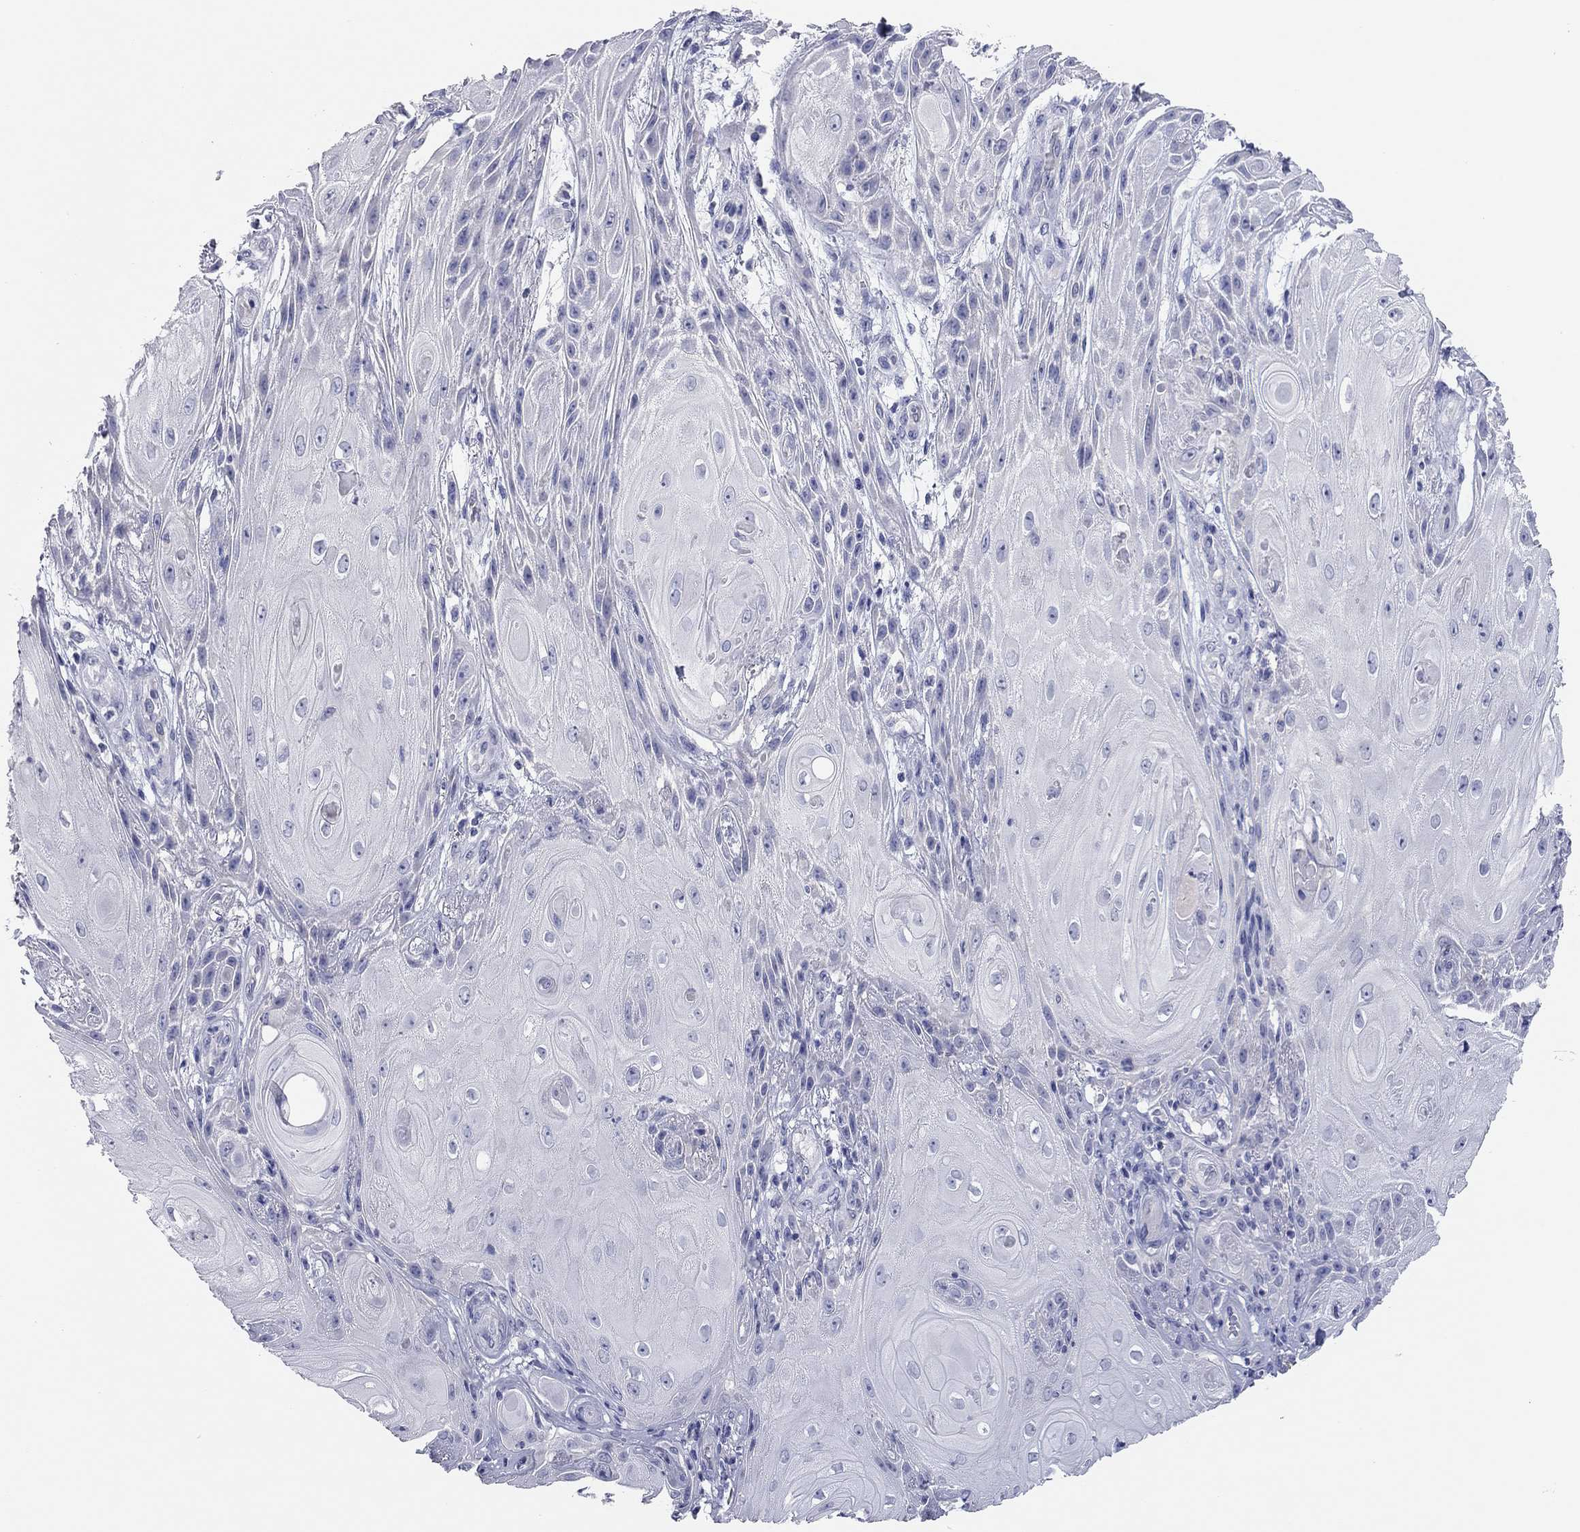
{"staining": {"intensity": "negative", "quantity": "none", "location": "none"}, "tissue": "skin cancer", "cell_type": "Tumor cells", "image_type": "cancer", "snomed": [{"axis": "morphology", "description": "Squamous cell carcinoma, NOS"}, {"axis": "topography", "description": "Skin"}], "caption": "Protein analysis of squamous cell carcinoma (skin) exhibits no significant staining in tumor cells.", "gene": "TMEM221", "patient": {"sex": "male", "age": 62}}